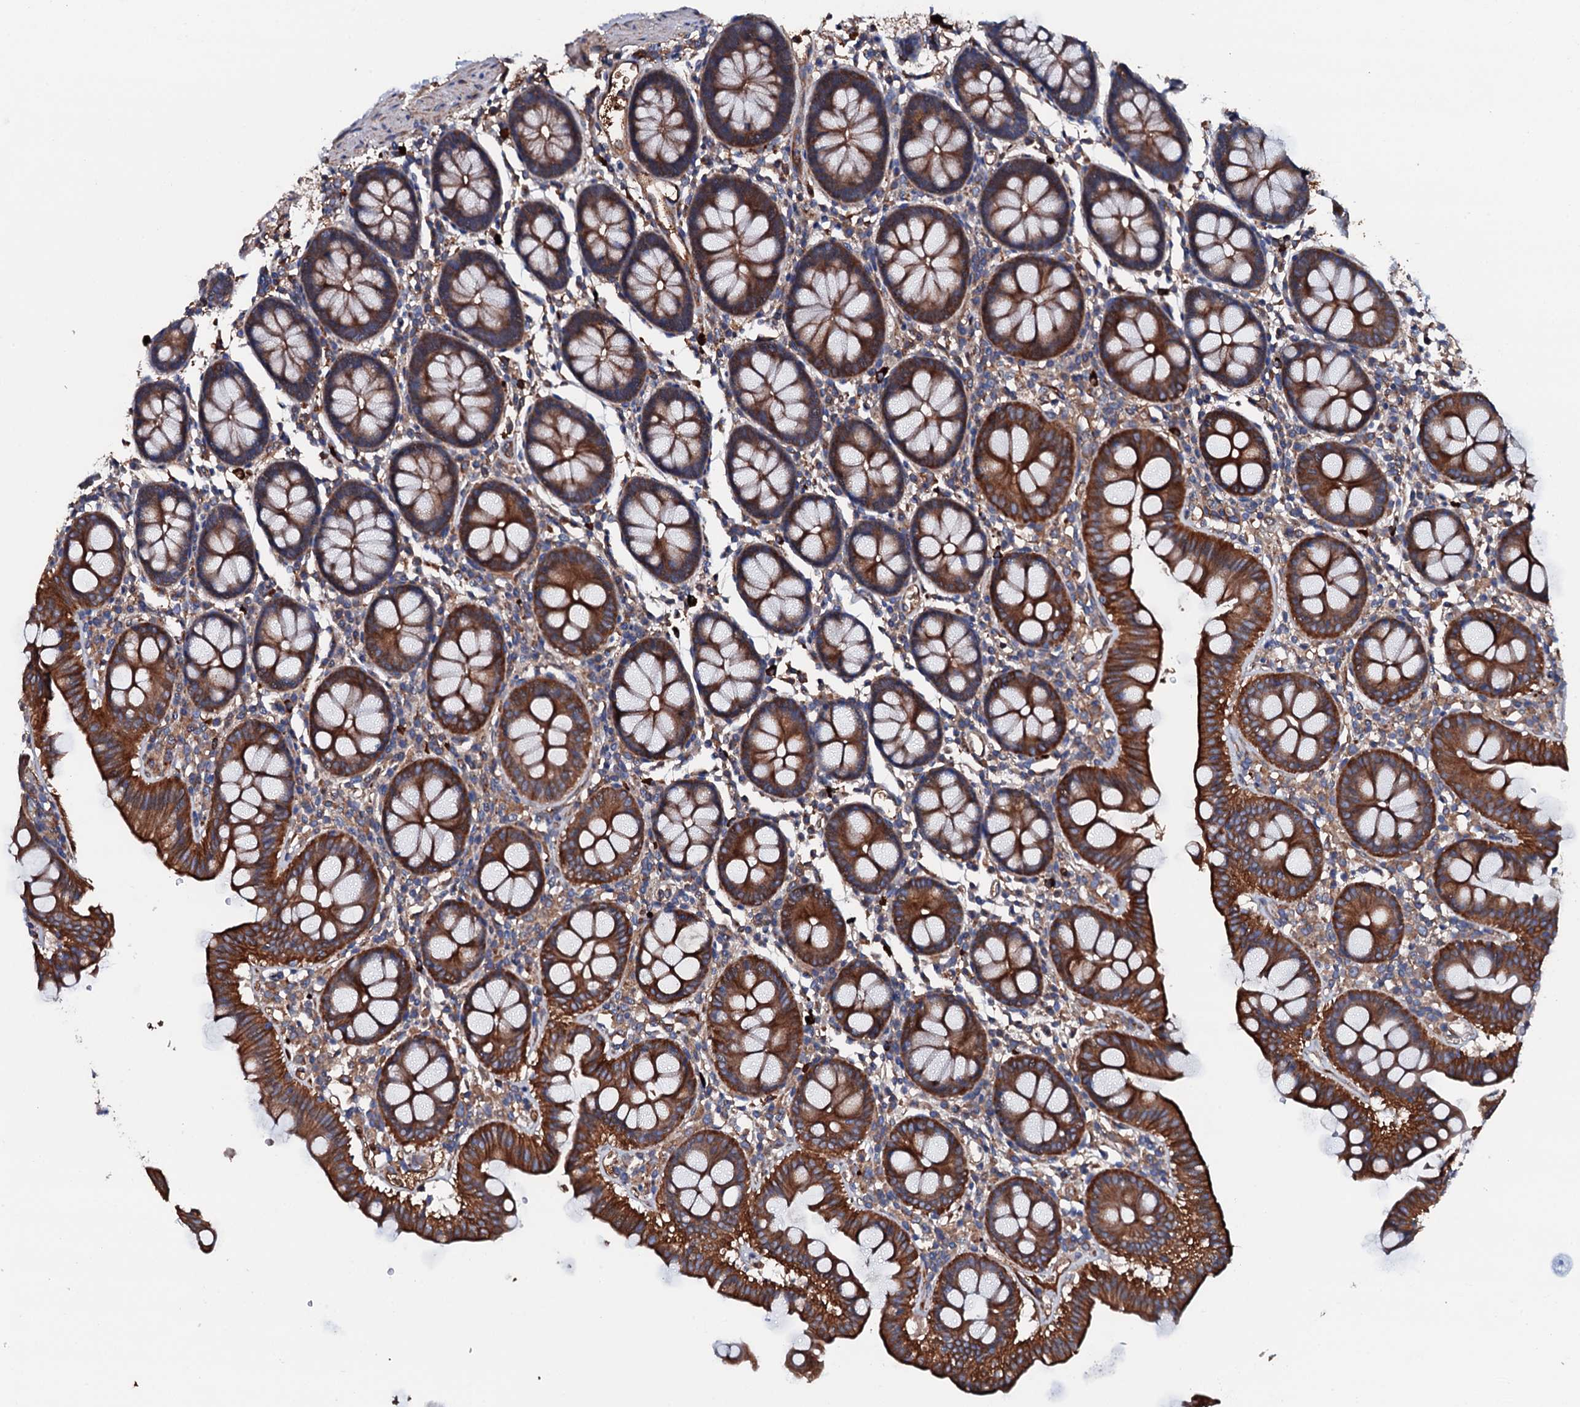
{"staining": {"intensity": "weak", "quantity": ">75%", "location": "cytoplasmic/membranous"}, "tissue": "colon", "cell_type": "Endothelial cells", "image_type": "normal", "snomed": [{"axis": "morphology", "description": "Normal tissue, NOS"}, {"axis": "topography", "description": "Colon"}], "caption": "Colon stained with DAB immunohistochemistry (IHC) exhibits low levels of weak cytoplasmic/membranous staining in approximately >75% of endothelial cells.", "gene": "NEK1", "patient": {"sex": "male", "age": 75}}